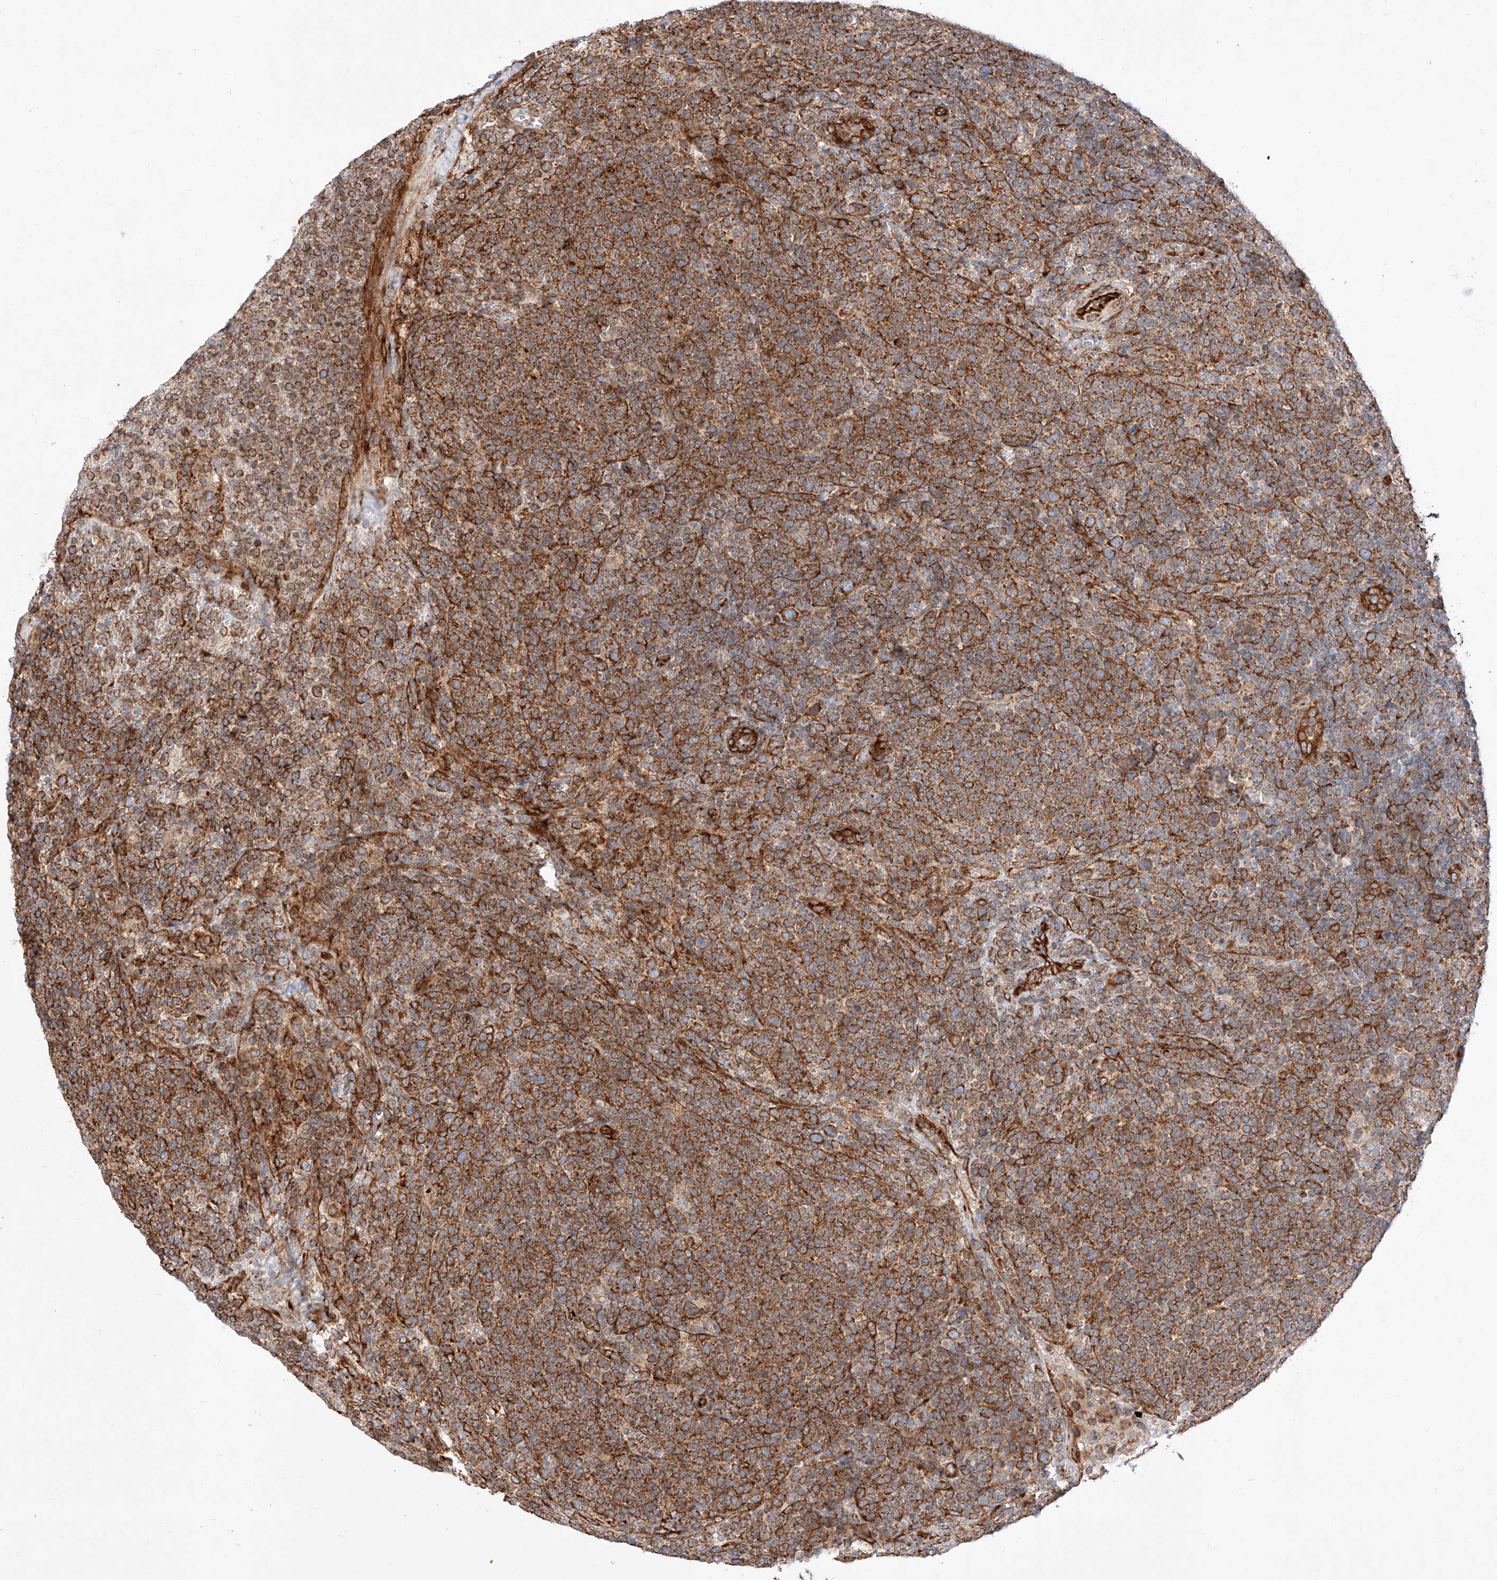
{"staining": {"intensity": "strong", "quantity": ">75%", "location": "cytoplasmic/membranous"}, "tissue": "lymphoma", "cell_type": "Tumor cells", "image_type": "cancer", "snomed": [{"axis": "morphology", "description": "Malignant lymphoma, non-Hodgkin's type, High grade"}, {"axis": "topography", "description": "Lymph node"}], "caption": "Protein expression analysis of malignant lymphoma, non-Hodgkin's type (high-grade) demonstrates strong cytoplasmic/membranous positivity in about >75% of tumor cells.", "gene": "CSGALNACT2", "patient": {"sex": "male", "age": 61}}